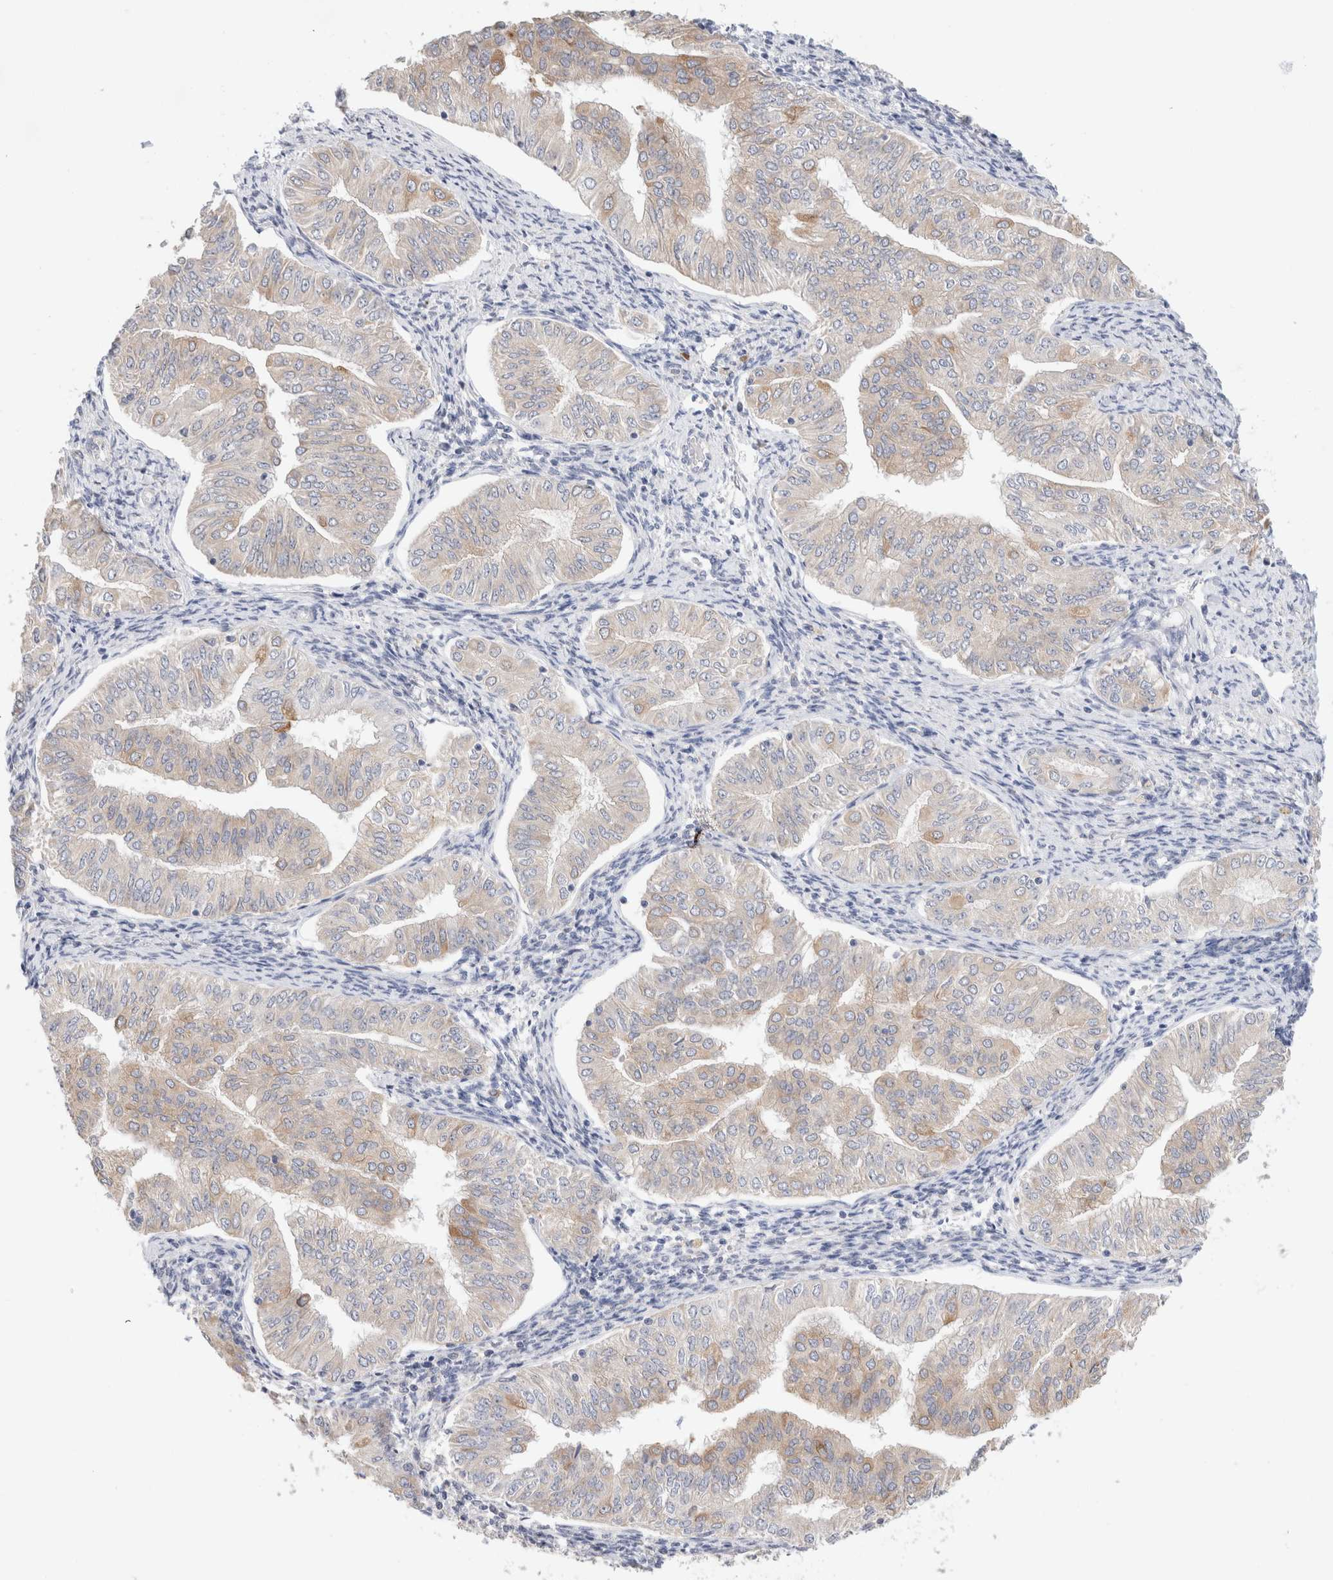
{"staining": {"intensity": "weak", "quantity": "<25%", "location": "cytoplasmic/membranous"}, "tissue": "endometrial cancer", "cell_type": "Tumor cells", "image_type": "cancer", "snomed": [{"axis": "morphology", "description": "Normal tissue, NOS"}, {"axis": "morphology", "description": "Adenocarcinoma, NOS"}, {"axis": "topography", "description": "Endometrium"}], "caption": "Immunohistochemistry (IHC) micrograph of neoplastic tissue: endometrial cancer (adenocarcinoma) stained with DAB (3,3'-diaminobenzidine) demonstrates no significant protein positivity in tumor cells.", "gene": "GADD45G", "patient": {"sex": "female", "age": 53}}